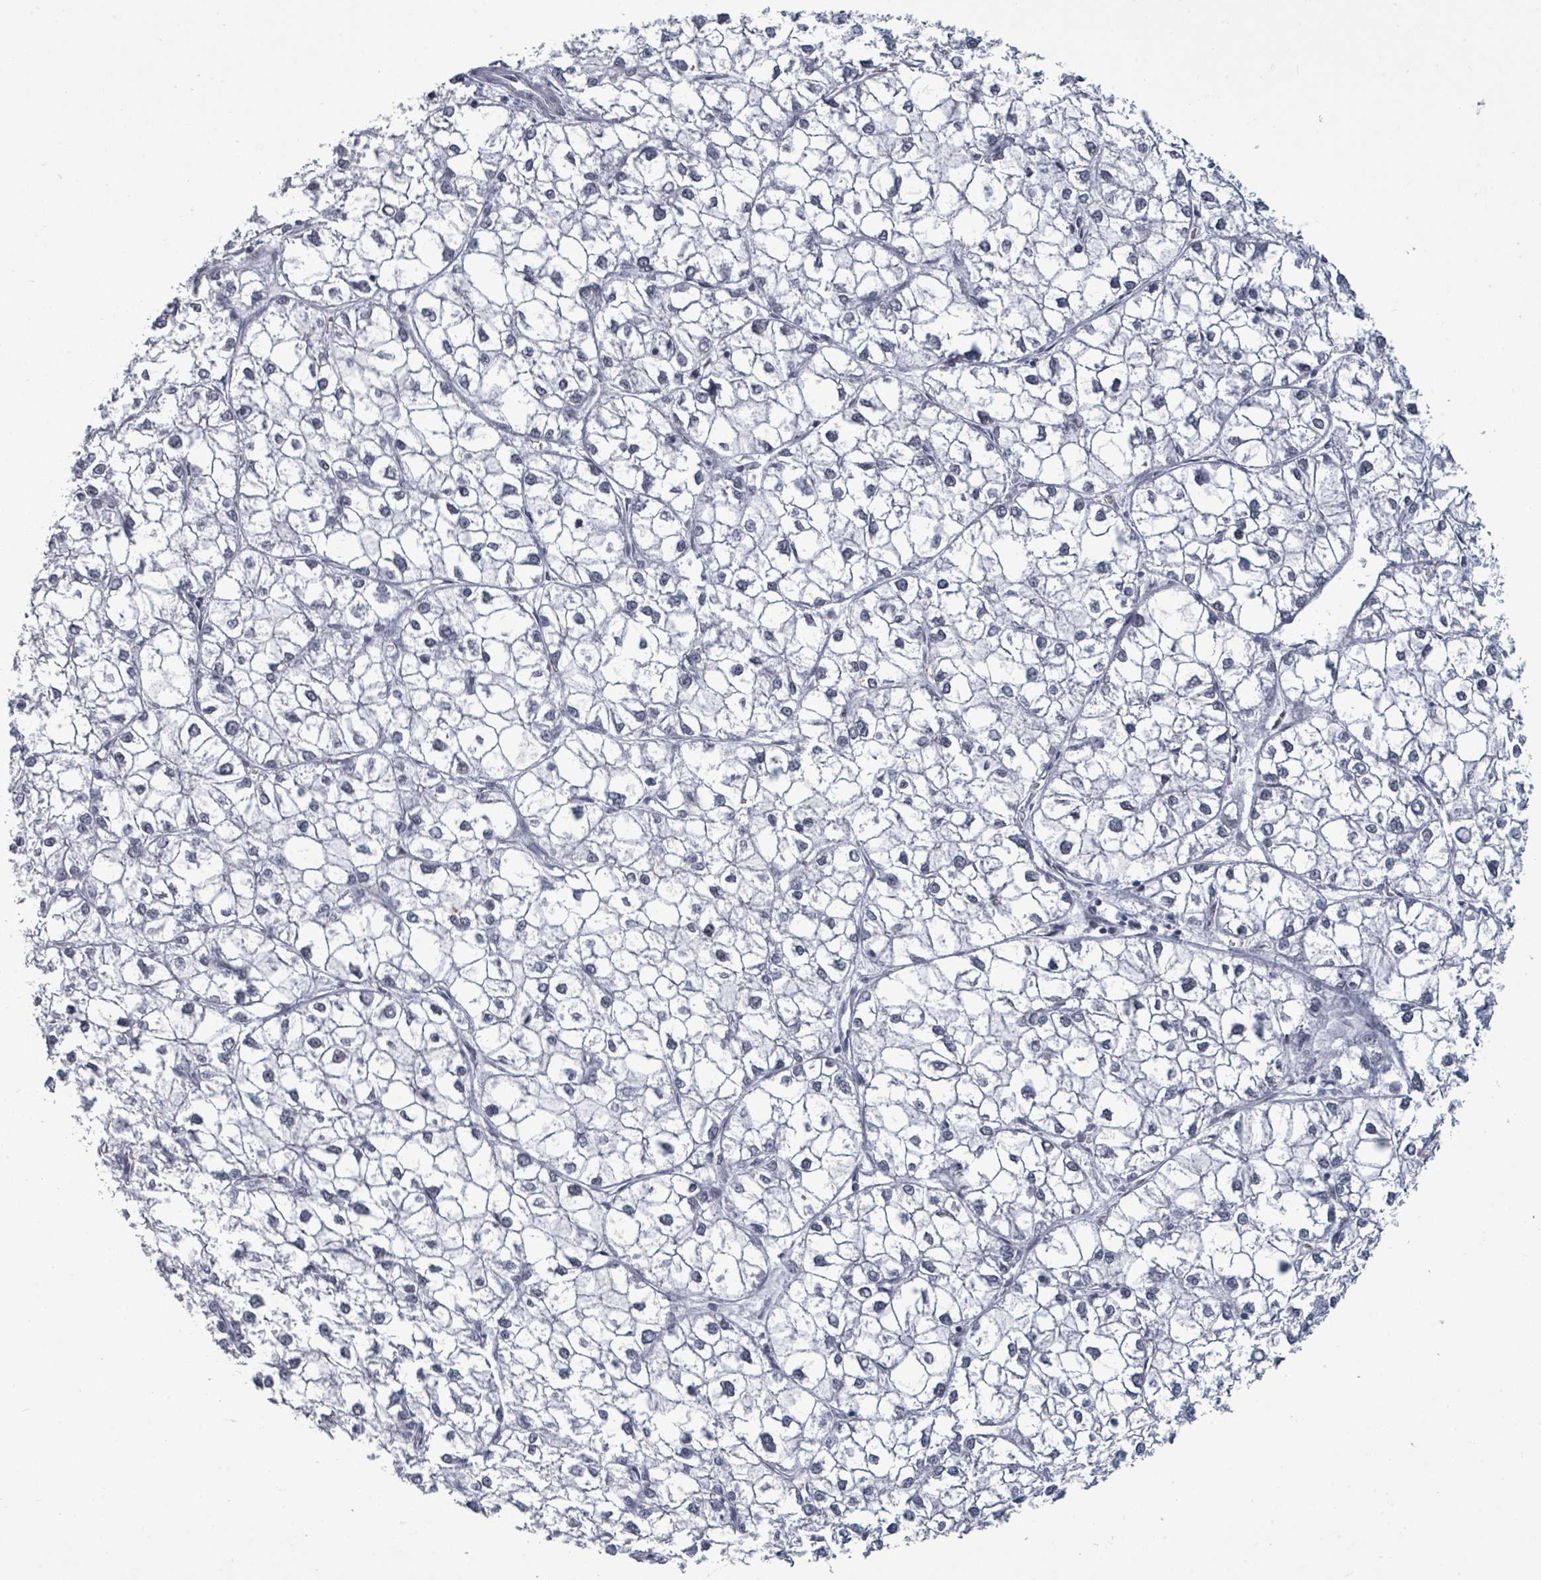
{"staining": {"intensity": "negative", "quantity": "none", "location": "none"}, "tissue": "liver cancer", "cell_type": "Tumor cells", "image_type": "cancer", "snomed": [{"axis": "morphology", "description": "Carcinoma, Hepatocellular, NOS"}, {"axis": "topography", "description": "Liver"}], "caption": "Immunohistochemistry photomicrograph of neoplastic tissue: human liver hepatocellular carcinoma stained with DAB reveals no significant protein expression in tumor cells. (DAB (3,3'-diaminobenzidine) immunohistochemistry, high magnification).", "gene": "ERCC5", "patient": {"sex": "female", "age": 43}}